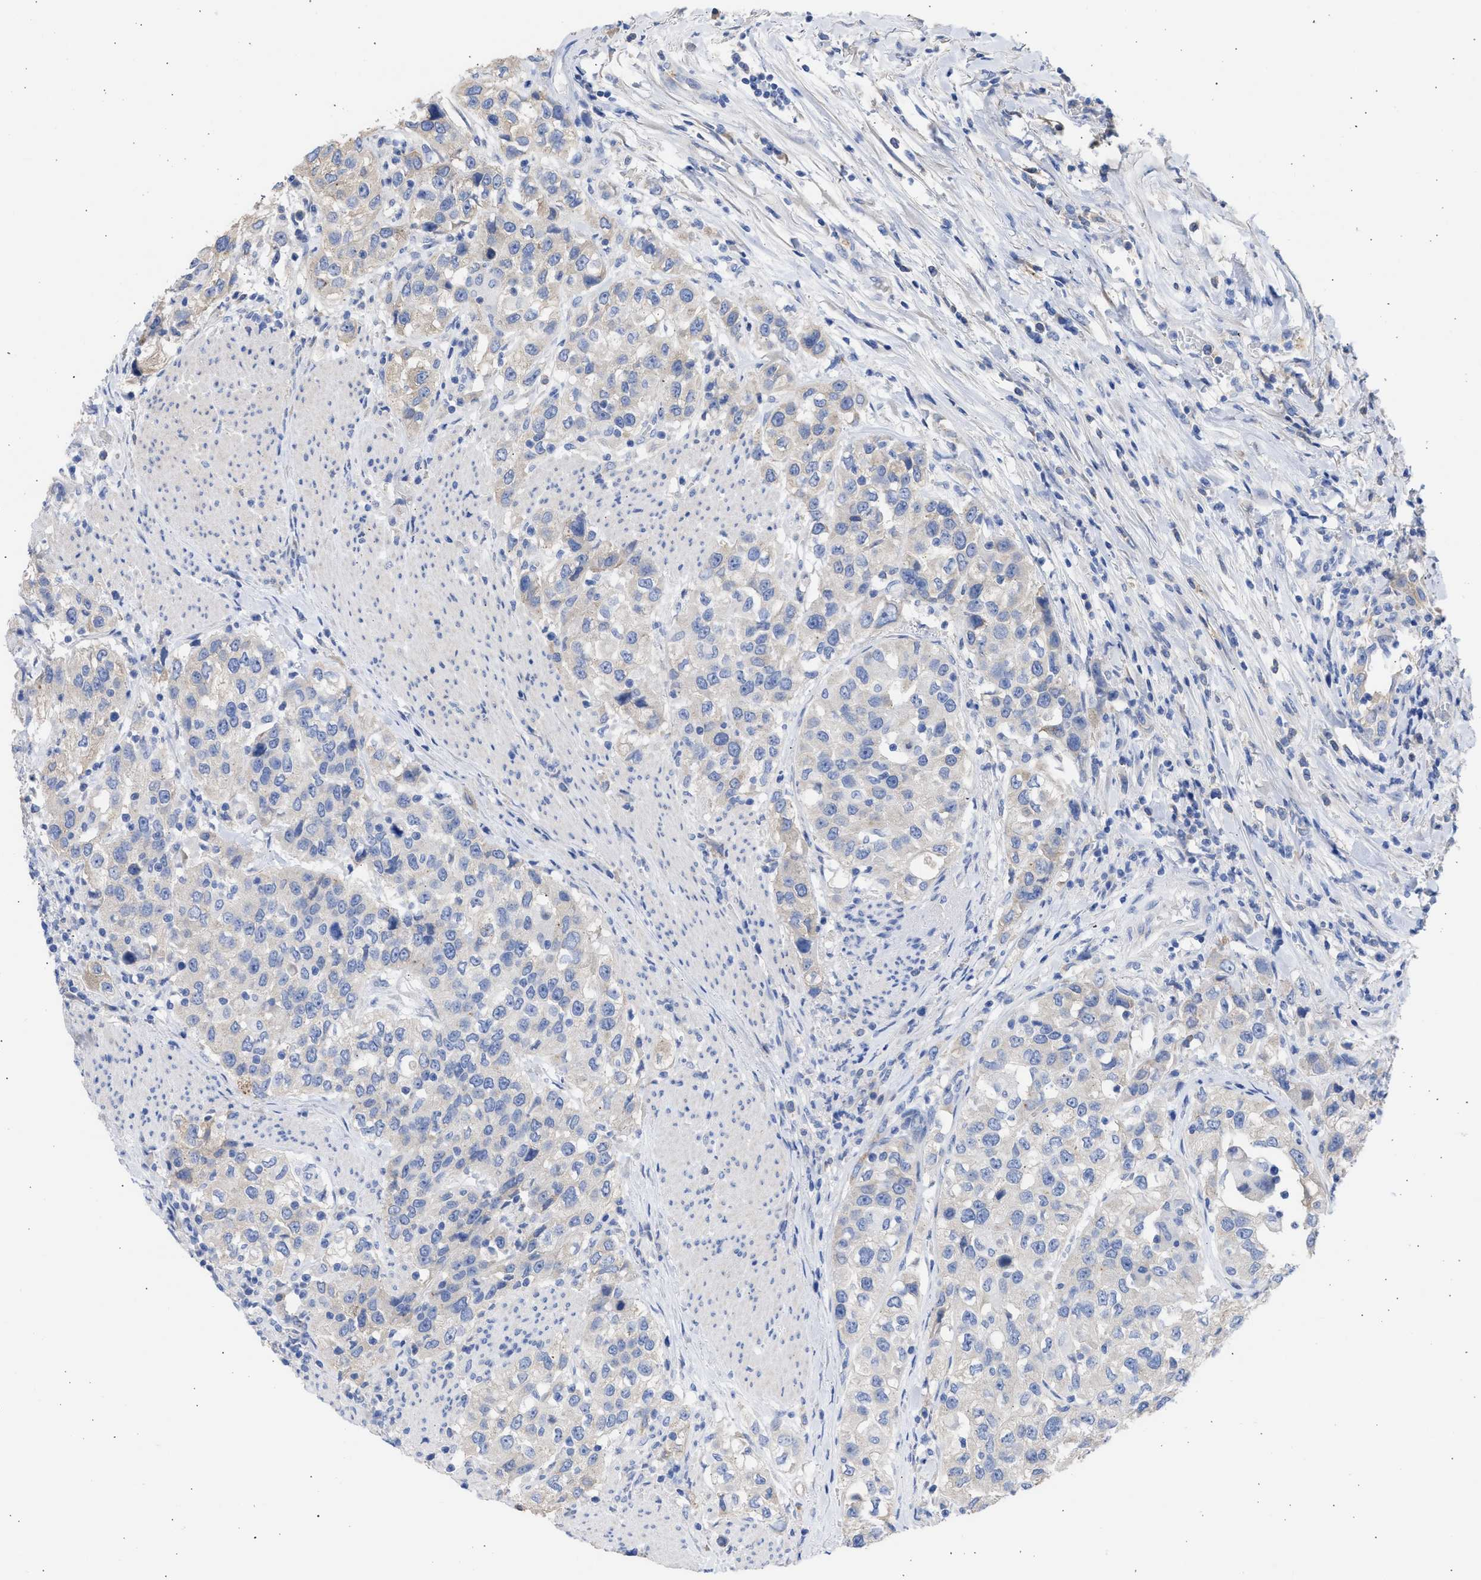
{"staining": {"intensity": "negative", "quantity": "none", "location": "none"}, "tissue": "urothelial cancer", "cell_type": "Tumor cells", "image_type": "cancer", "snomed": [{"axis": "morphology", "description": "Urothelial carcinoma, High grade"}, {"axis": "topography", "description": "Urinary bladder"}], "caption": "Tumor cells show no significant expression in high-grade urothelial carcinoma.", "gene": "RSPH1", "patient": {"sex": "female", "age": 80}}